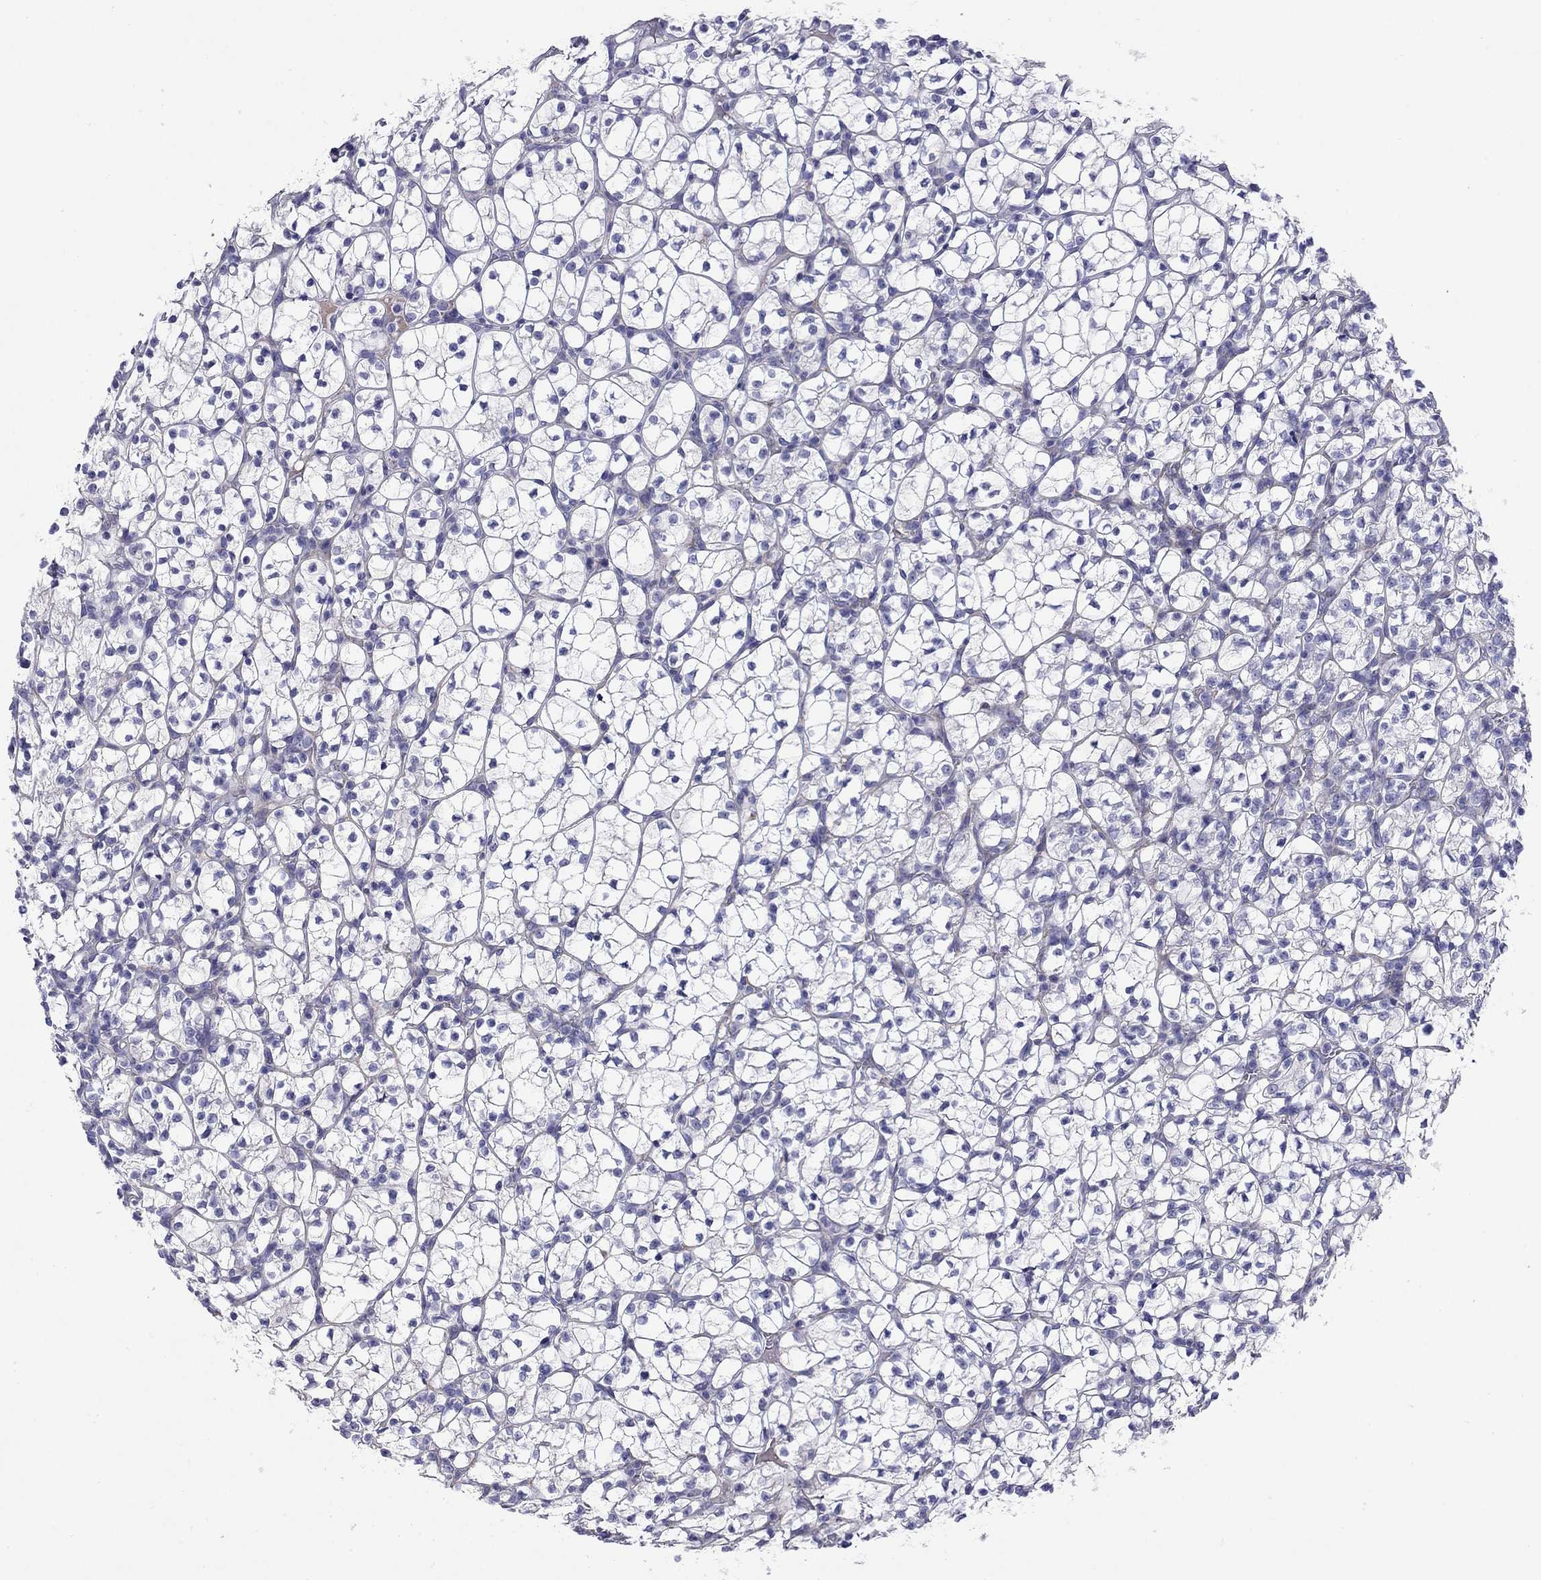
{"staining": {"intensity": "negative", "quantity": "none", "location": "none"}, "tissue": "renal cancer", "cell_type": "Tumor cells", "image_type": "cancer", "snomed": [{"axis": "morphology", "description": "Adenocarcinoma, NOS"}, {"axis": "topography", "description": "Kidney"}], "caption": "Renal cancer was stained to show a protein in brown. There is no significant positivity in tumor cells.", "gene": "CMYA5", "patient": {"sex": "female", "age": 89}}